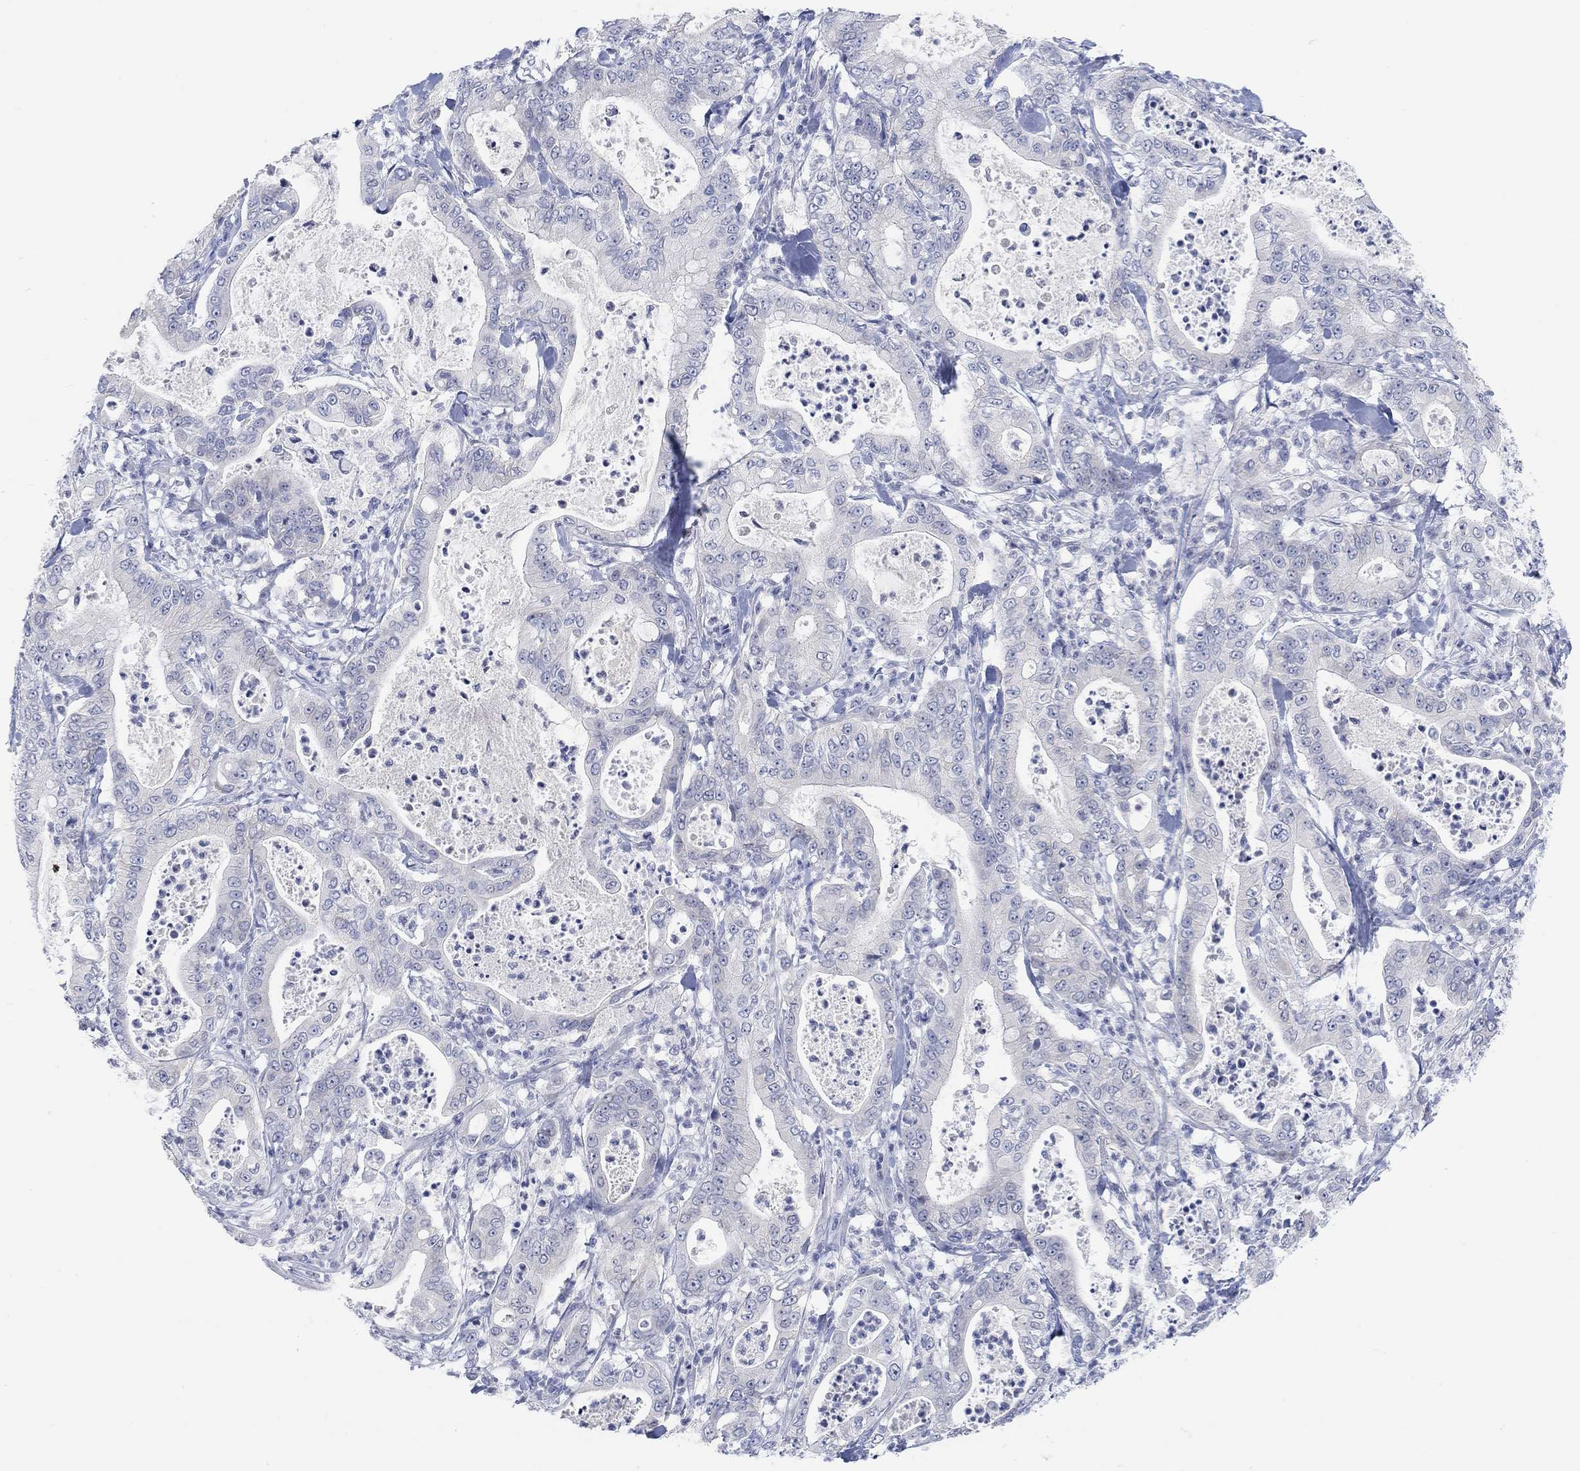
{"staining": {"intensity": "negative", "quantity": "none", "location": "none"}, "tissue": "pancreatic cancer", "cell_type": "Tumor cells", "image_type": "cancer", "snomed": [{"axis": "morphology", "description": "Adenocarcinoma, NOS"}, {"axis": "topography", "description": "Pancreas"}], "caption": "Protein analysis of pancreatic adenocarcinoma reveals no significant staining in tumor cells.", "gene": "ATP6V1E2", "patient": {"sex": "male", "age": 71}}